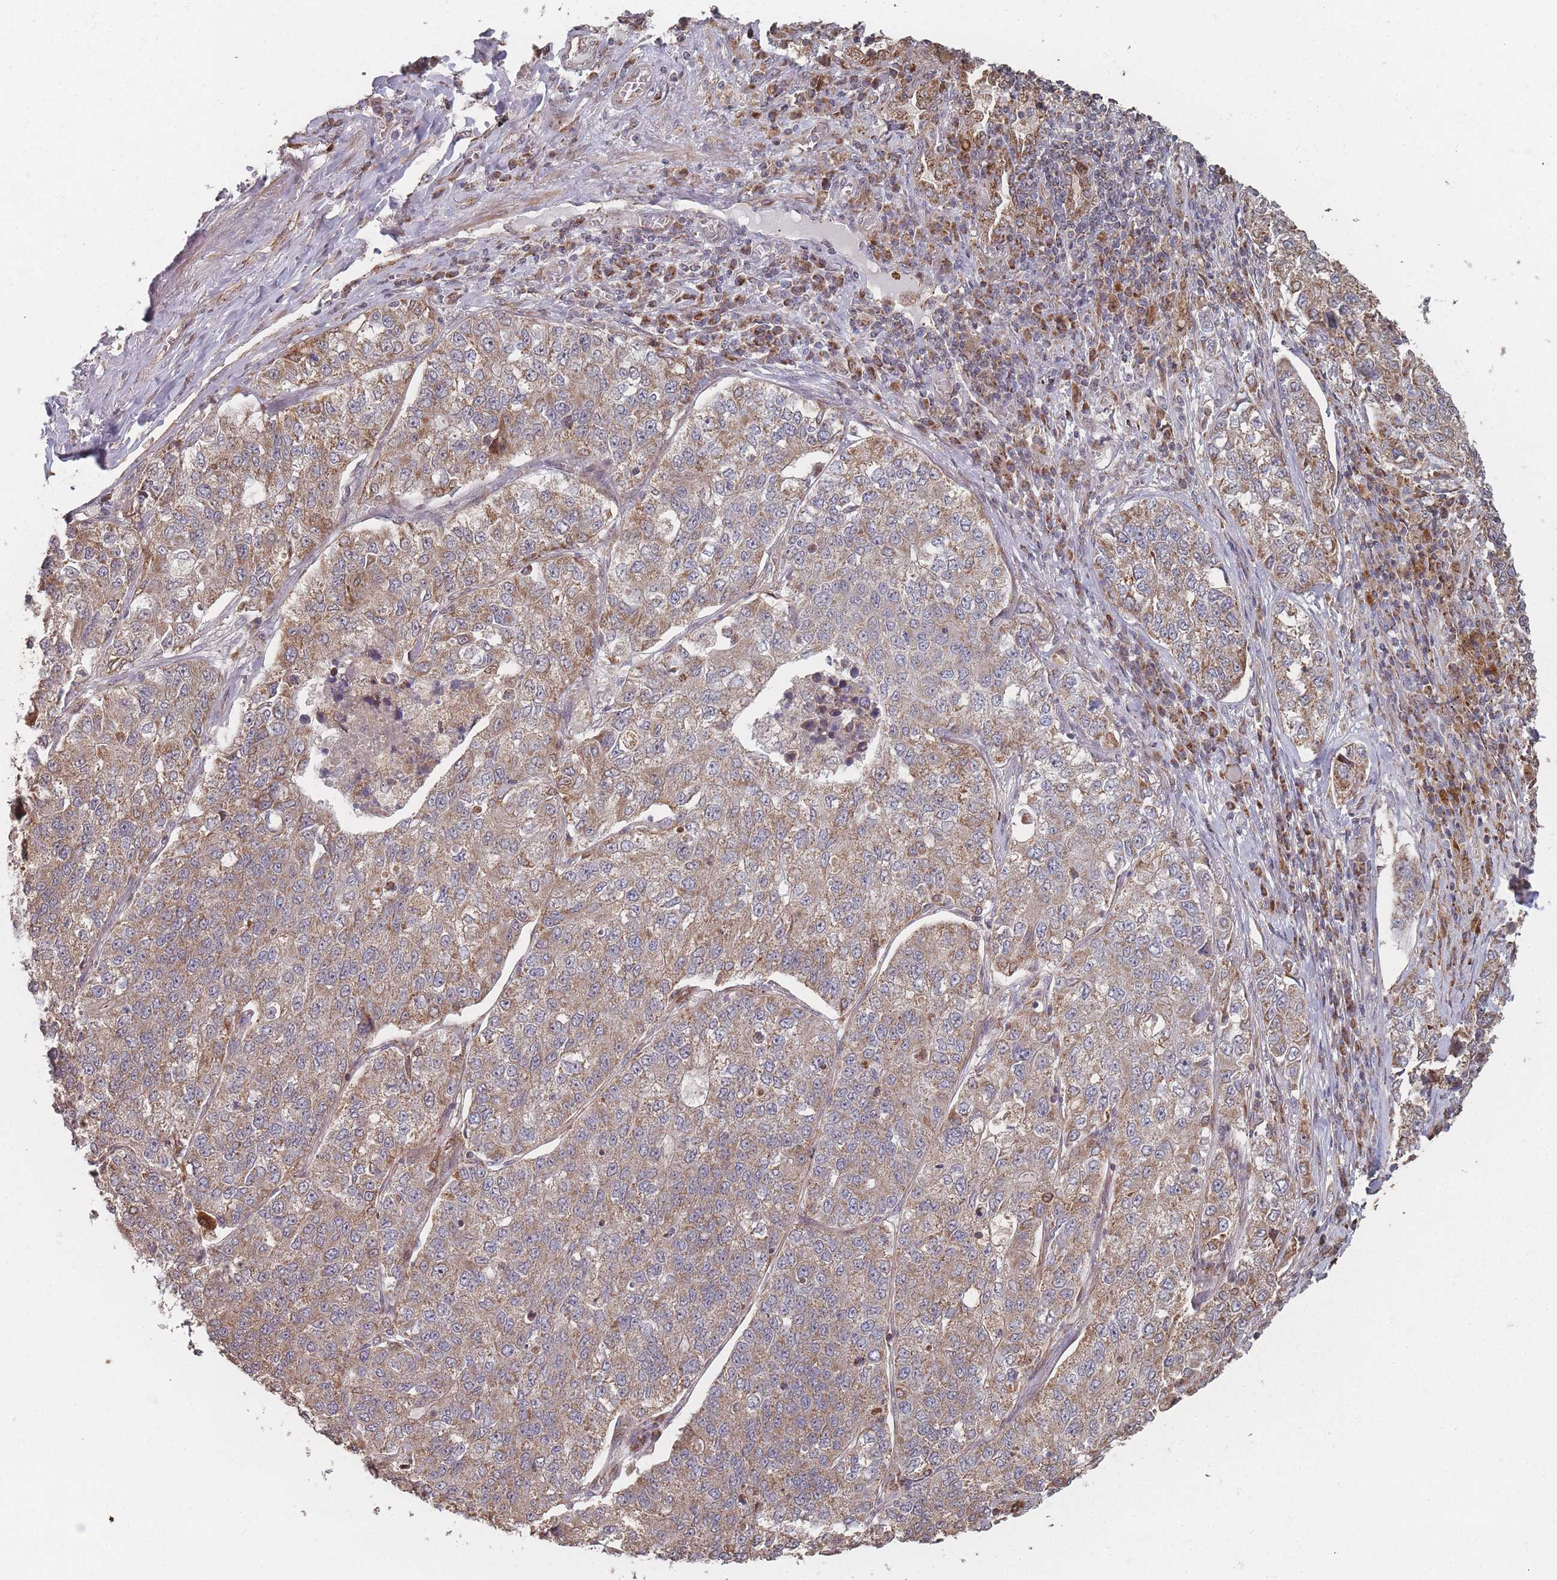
{"staining": {"intensity": "moderate", "quantity": ">75%", "location": "cytoplasmic/membranous"}, "tissue": "lung cancer", "cell_type": "Tumor cells", "image_type": "cancer", "snomed": [{"axis": "morphology", "description": "Adenocarcinoma, NOS"}, {"axis": "topography", "description": "Lung"}], "caption": "This is a micrograph of IHC staining of adenocarcinoma (lung), which shows moderate expression in the cytoplasmic/membranous of tumor cells.", "gene": "PSMB3", "patient": {"sex": "male", "age": 49}}